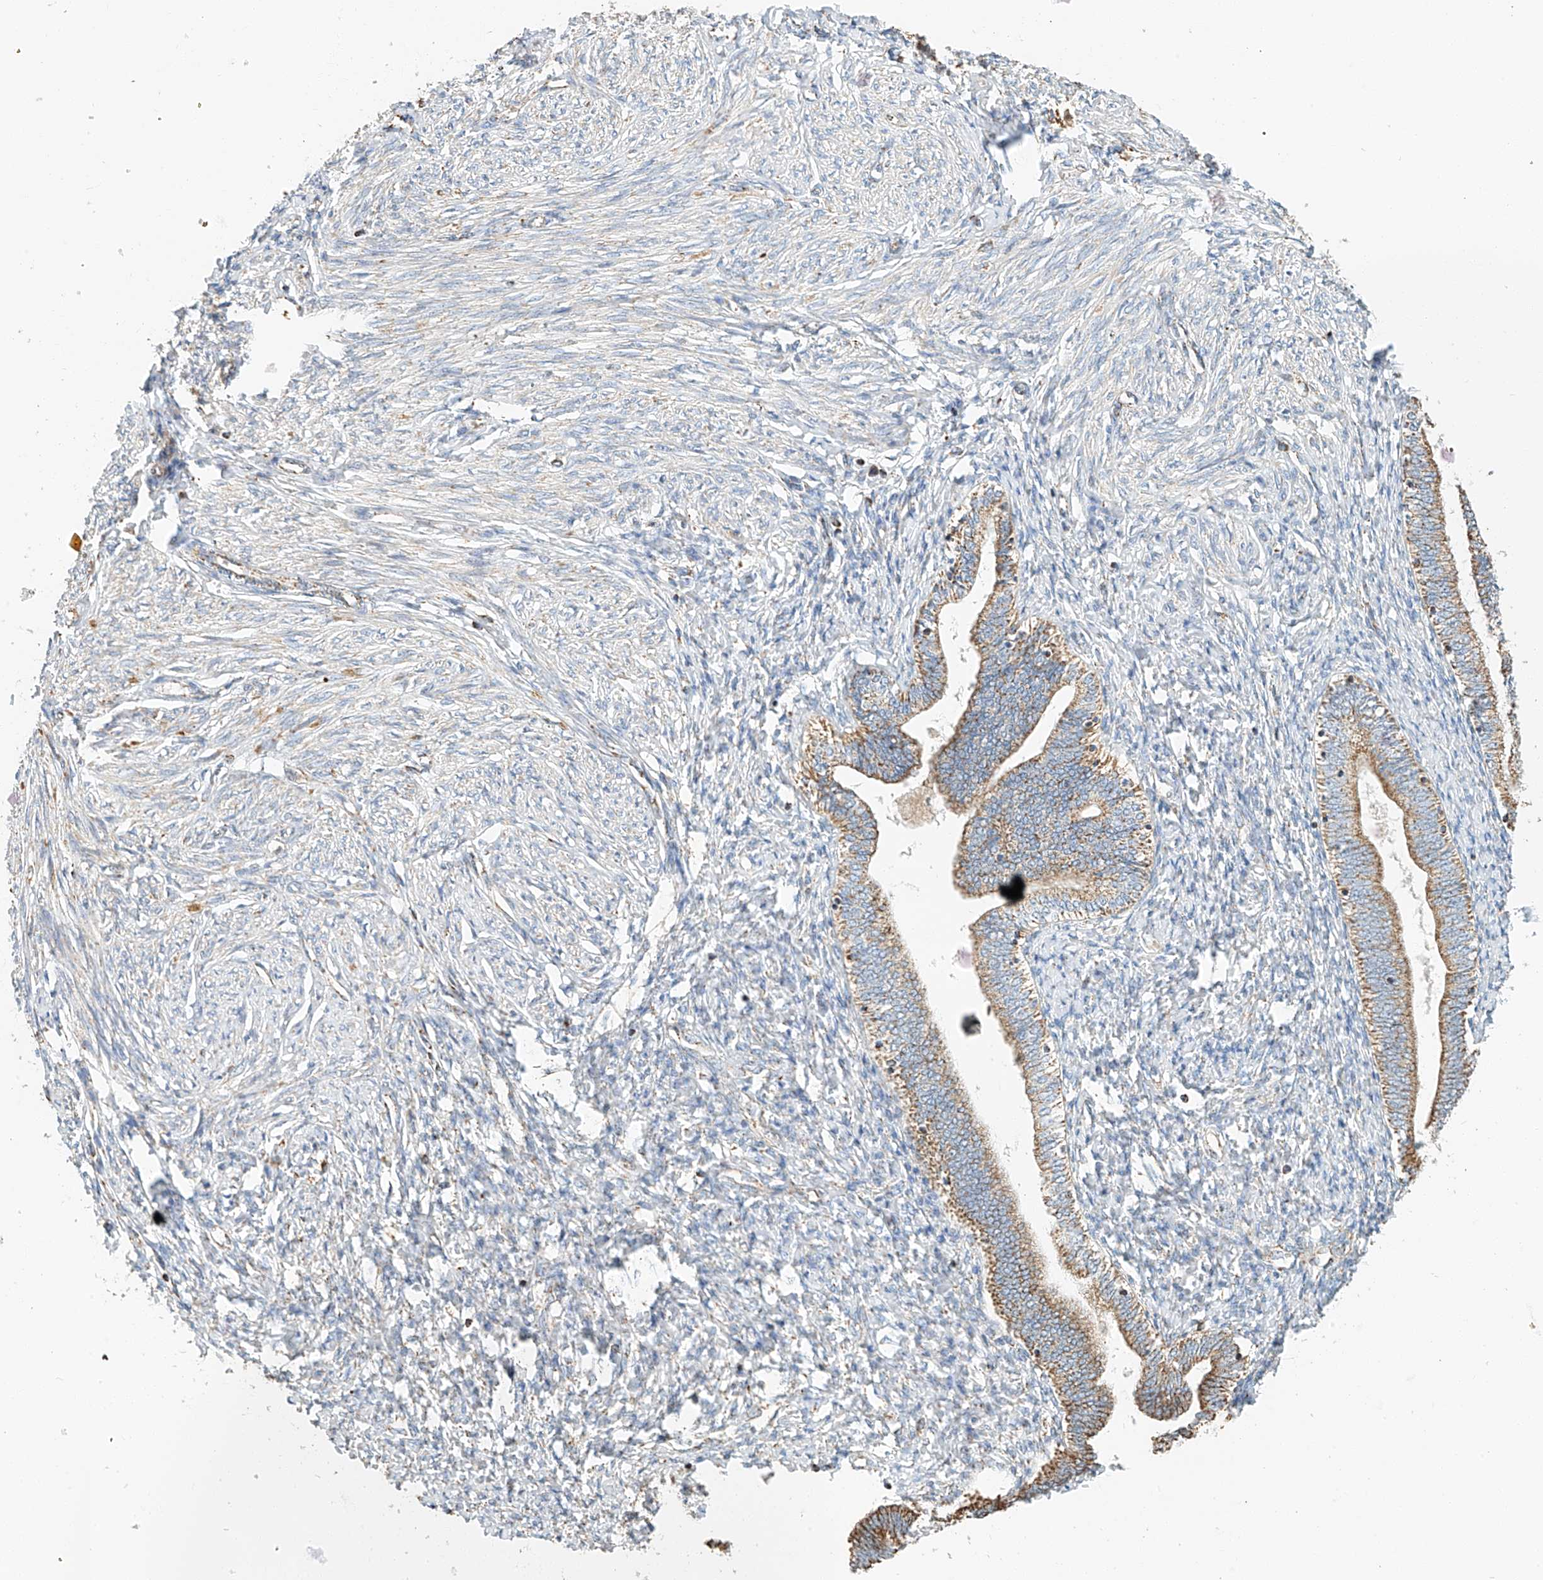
{"staining": {"intensity": "negative", "quantity": "none", "location": "none"}, "tissue": "endometrium", "cell_type": "Cells in endometrial stroma", "image_type": "normal", "snomed": [{"axis": "morphology", "description": "Normal tissue, NOS"}, {"axis": "topography", "description": "Endometrium"}], "caption": "Immunohistochemistry photomicrograph of benign endometrium: endometrium stained with DAB (3,3'-diaminobenzidine) exhibits no significant protein positivity in cells in endometrial stroma. (IHC, brightfield microscopy, high magnification).", "gene": "YIPF7", "patient": {"sex": "female", "age": 72}}